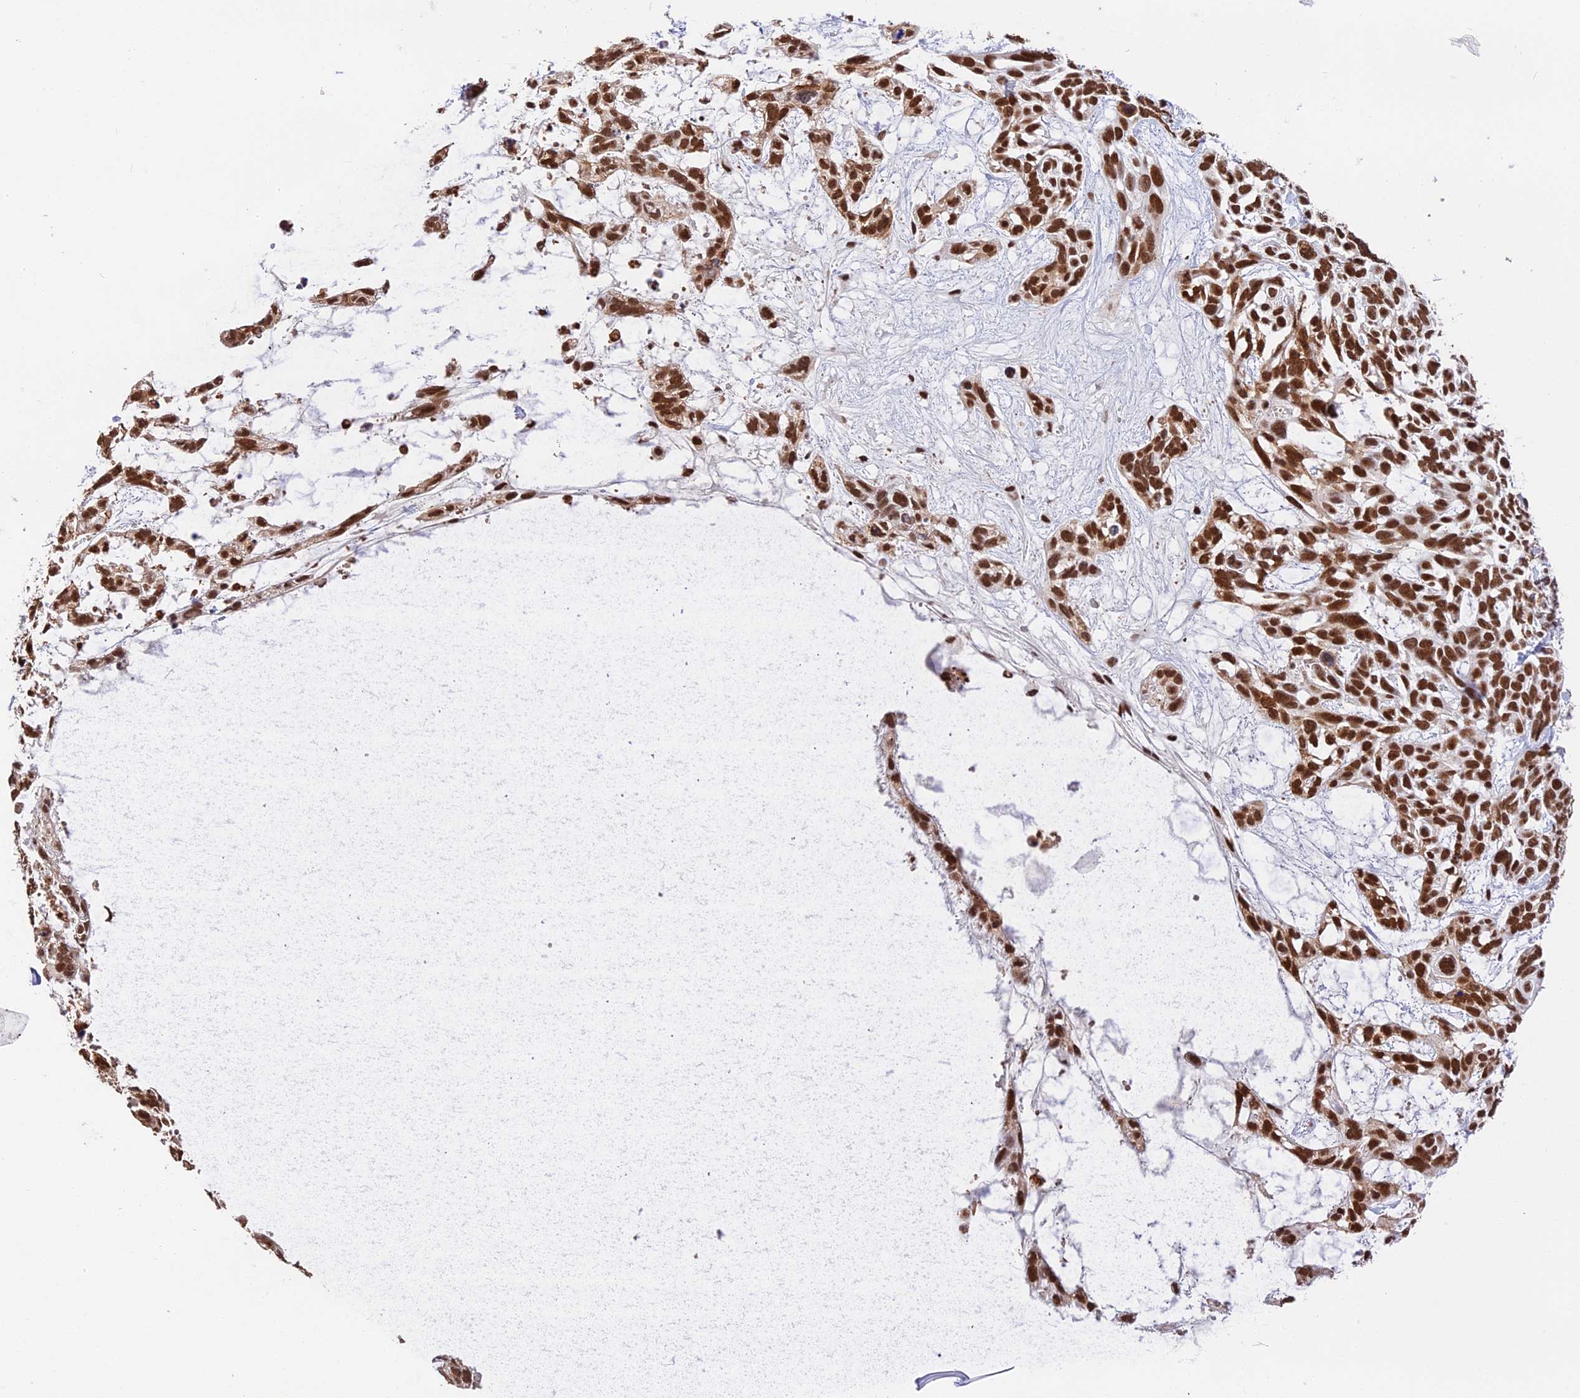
{"staining": {"intensity": "strong", "quantity": ">75%", "location": "nuclear"}, "tissue": "skin cancer", "cell_type": "Tumor cells", "image_type": "cancer", "snomed": [{"axis": "morphology", "description": "Basal cell carcinoma"}, {"axis": "topography", "description": "Skin"}], "caption": "Immunohistochemical staining of skin cancer reveals strong nuclear protein expression in about >75% of tumor cells. The staining was performed using DAB (3,3'-diaminobenzidine) to visualize the protein expression in brown, while the nuclei were stained in blue with hematoxylin (Magnification: 20x).", "gene": "SBNO1", "patient": {"sex": "male", "age": 88}}